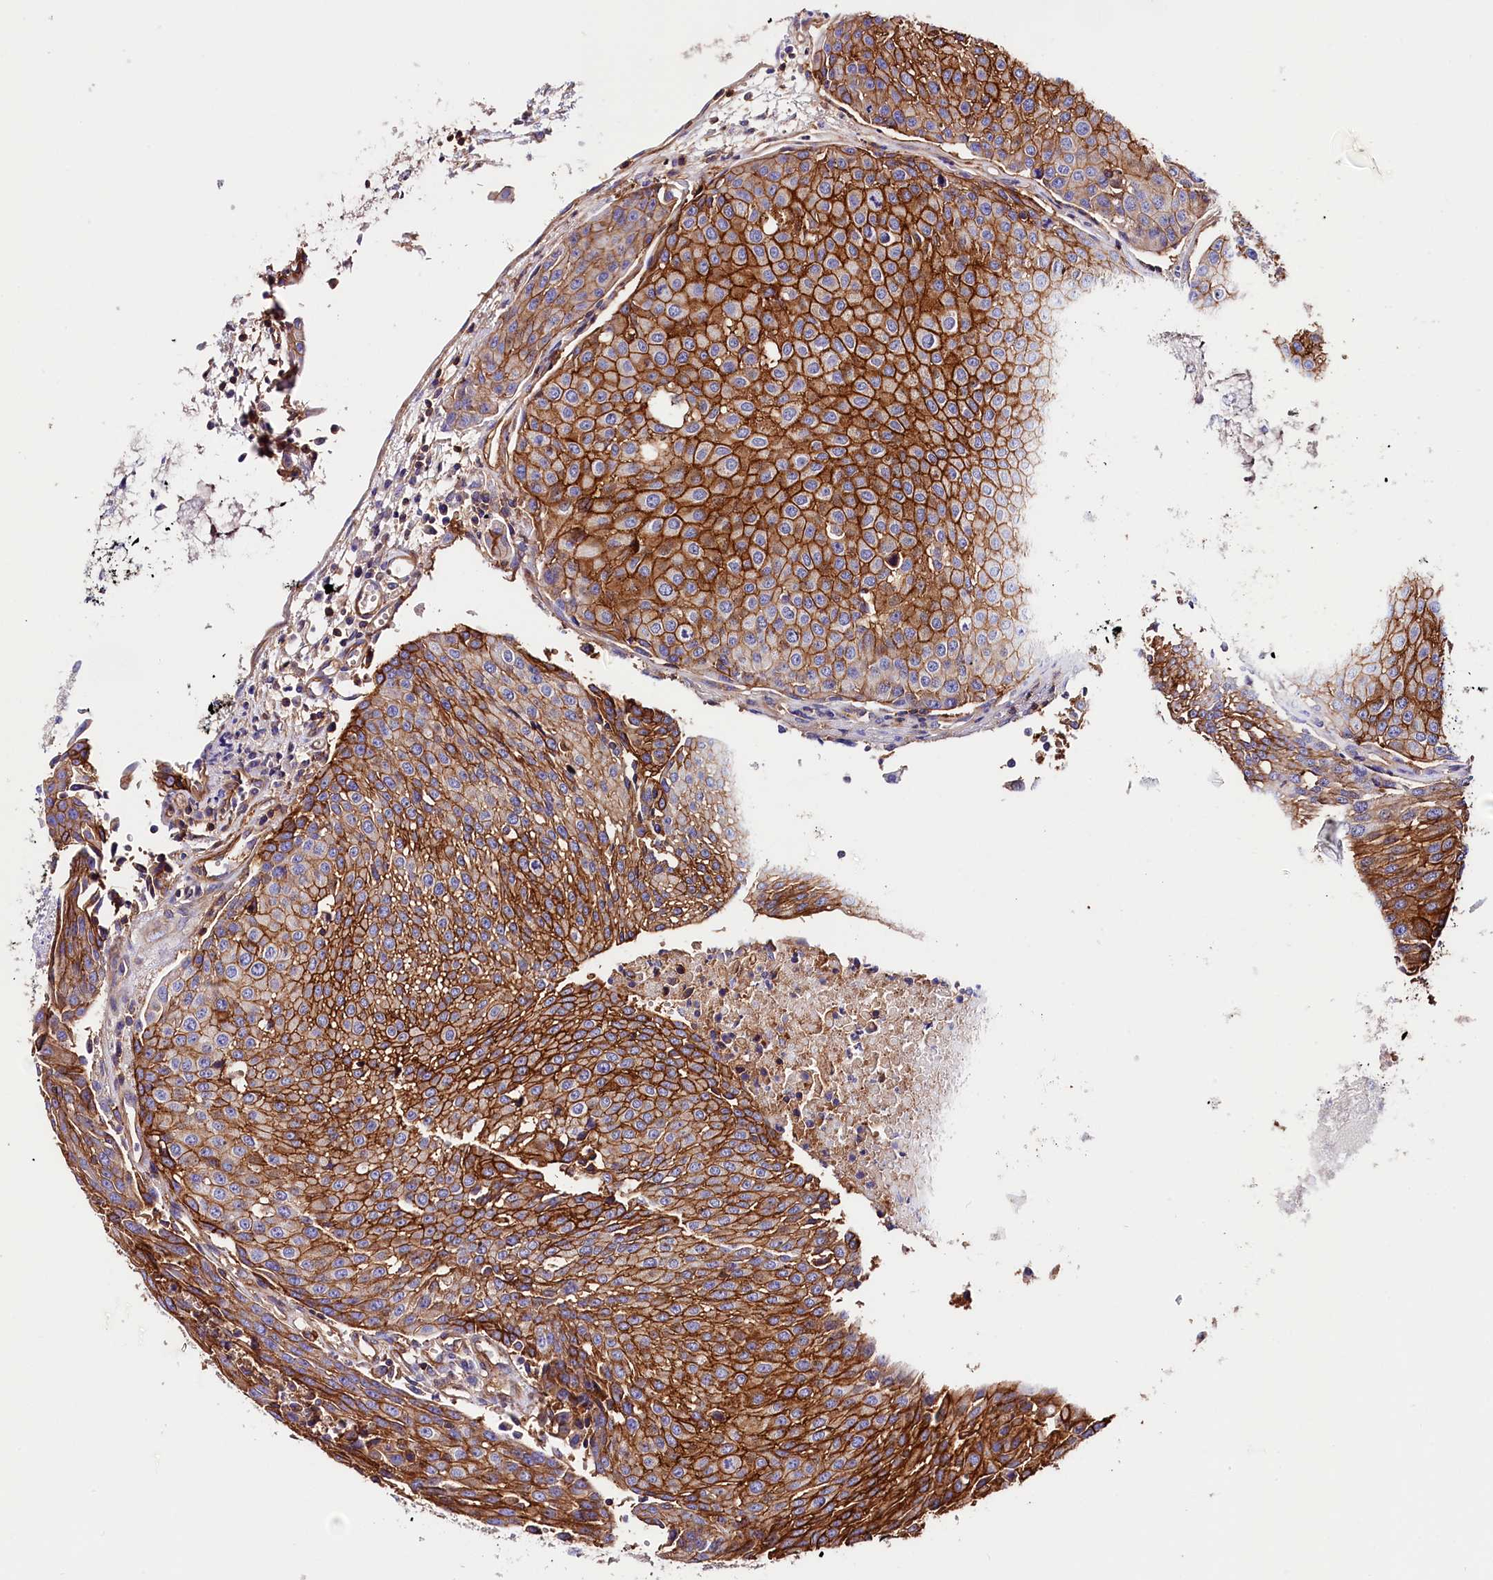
{"staining": {"intensity": "strong", "quantity": ">75%", "location": "cytoplasmic/membranous"}, "tissue": "urothelial cancer", "cell_type": "Tumor cells", "image_type": "cancer", "snomed": [{"axis": "morphology", "description": "Urothelial carcinoma, High grade"}, {"axis": "topography", "description": "Urinary bladder"}], "caption": "The micrograph shows a brown stain indicating the presence of a protein in the cytoplasmic/membranous of tumor cells in urothelial cancer.", "gene": "ATP2B4", "patient": {"sex": "female", "age": 85}}